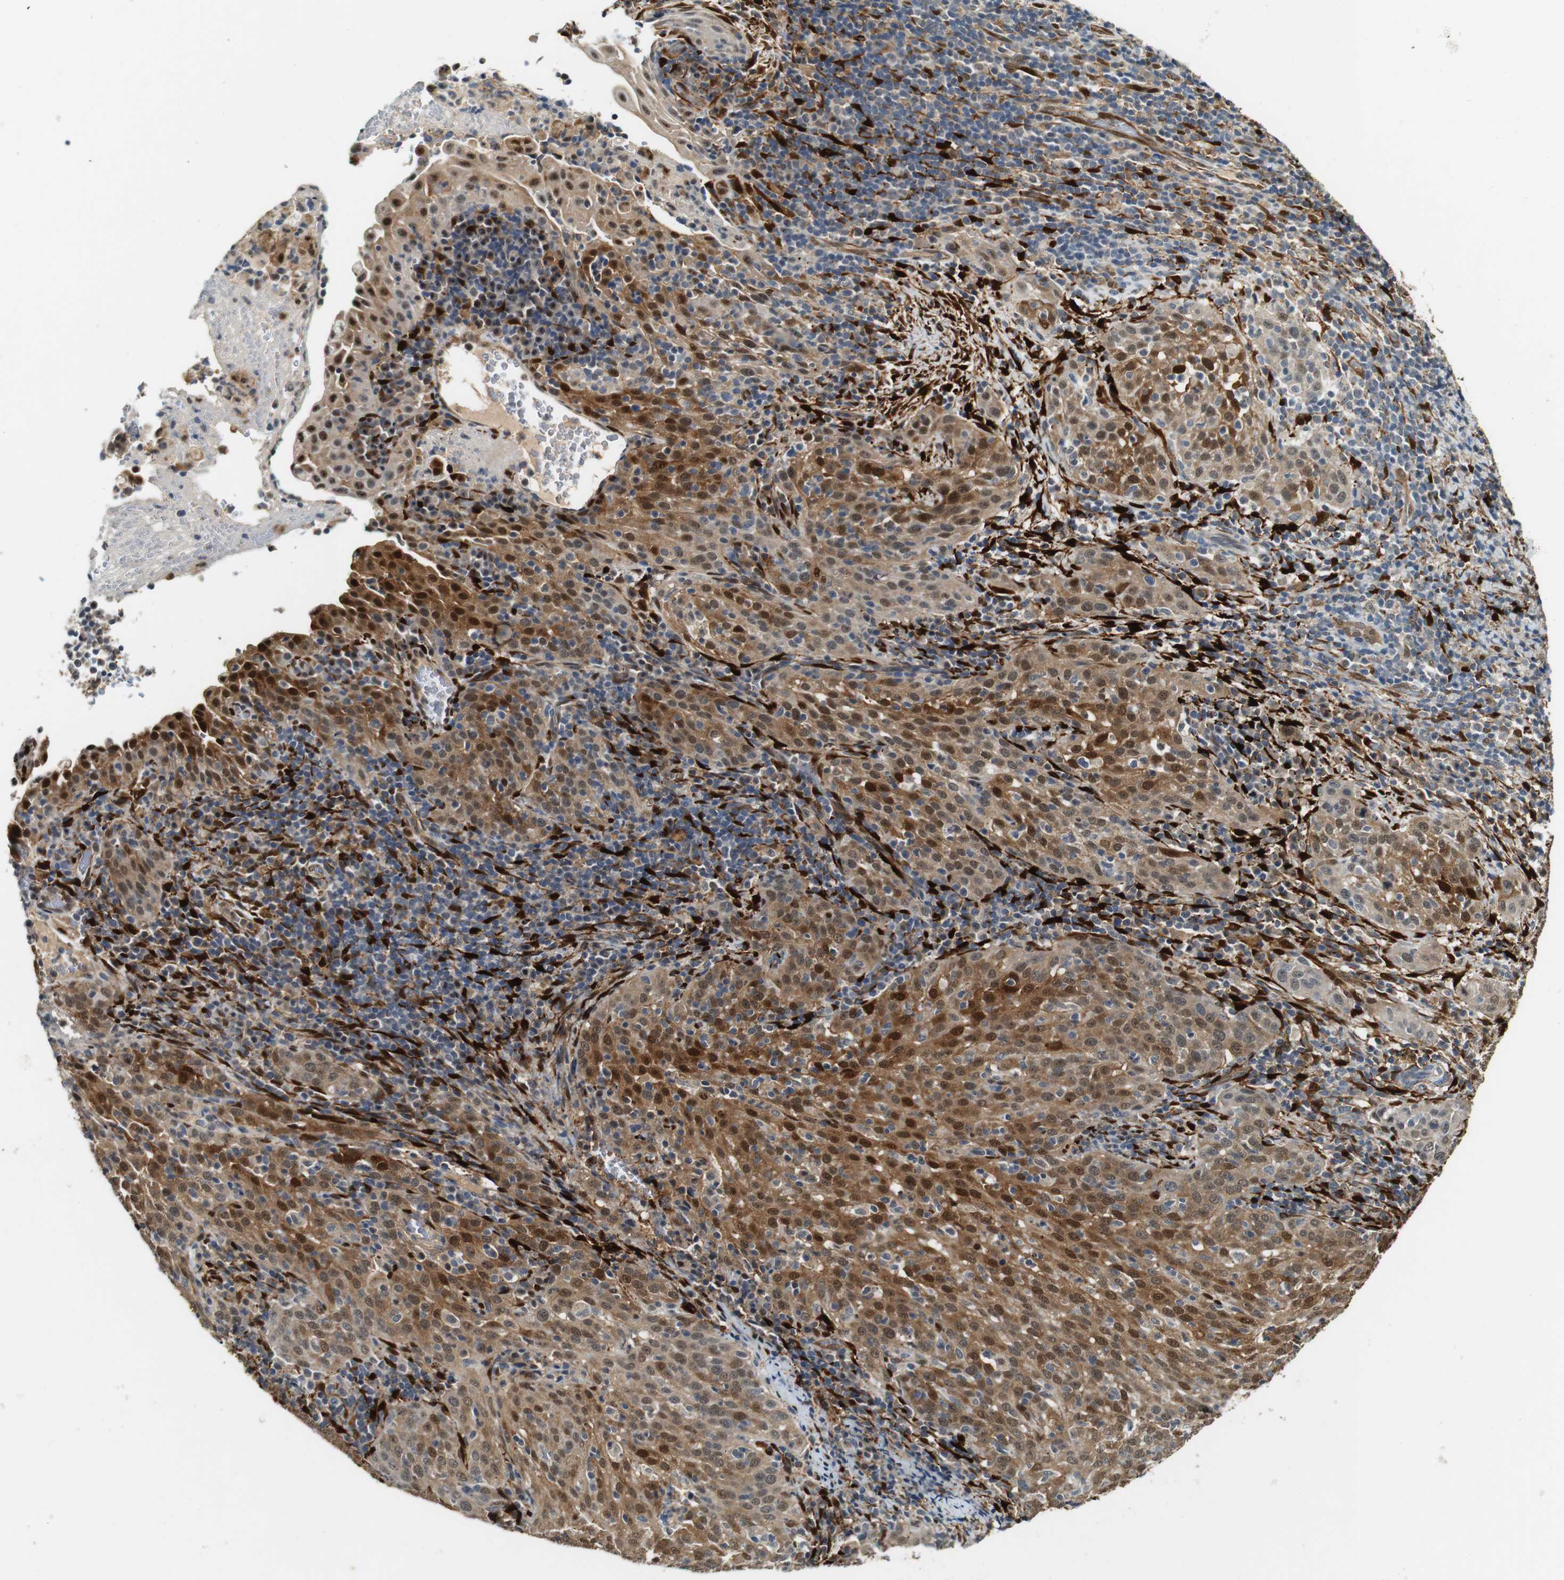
{"staining": {"intensity": "moderate", "quantity": ">75%", "location": "cytoplasmic/membranous,nuclear"}, "tissue": "cervical cancer", "cell_type": "Tumor cells", "image_type": "cancer", "snomed": [{"axis": "morphology", "description": "Squamous cell carcinoma, NOS"}, {"axis": "topography", "description": "Cervix"}], "caption": "Human cervical cancer stained with a protein marker shows moderate staining in tumor cells.", "gene": "LXN", "patient": {"sex": "female", "age": 51}}